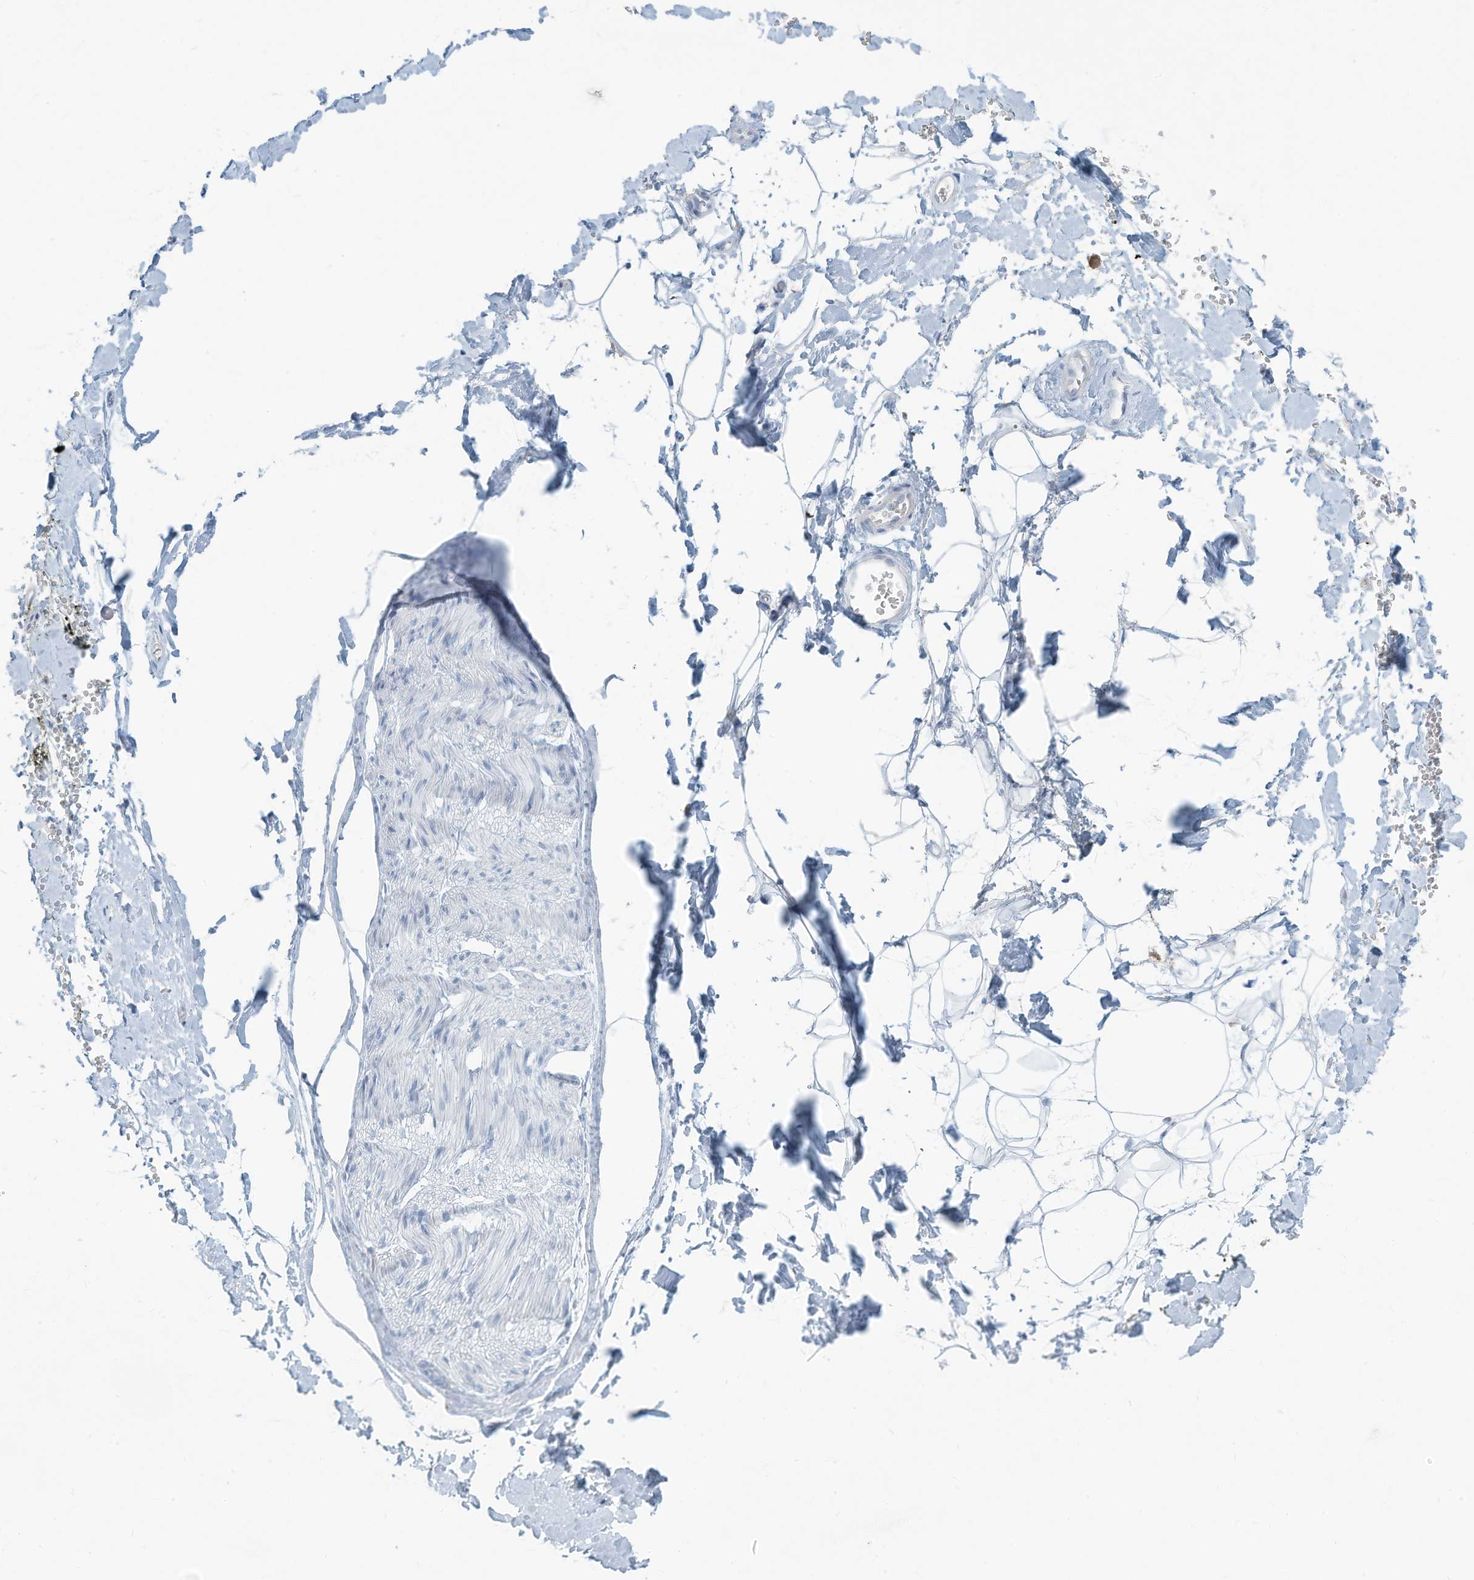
{"staining": {"intensity": "negative", "quantity": "none", "location": "none"}, "tissue": "adipose tissue", "cell_type": "Adipocytes", "image_type": "normal", "snomed": [{"axis": "morphology", "description": "Normal tissue, NOS"}, {"axis": "morphology", "description": "Adenocarcinoma, NOS"}, {"axis": "topography", "description": "Pancreas"}, {"axis": "topography", "description": "Peripheral nerve tissue"}], "caption": "A photomicrograph of adipose tissue stained for a protein reveals no brown staining in adipocytes. (DAB immunohistochemistry (IHC) visualized using brightfield microscopy, high magnification).", "gene": "ERI2", "patient": {"sex": "male", "age": 59}}